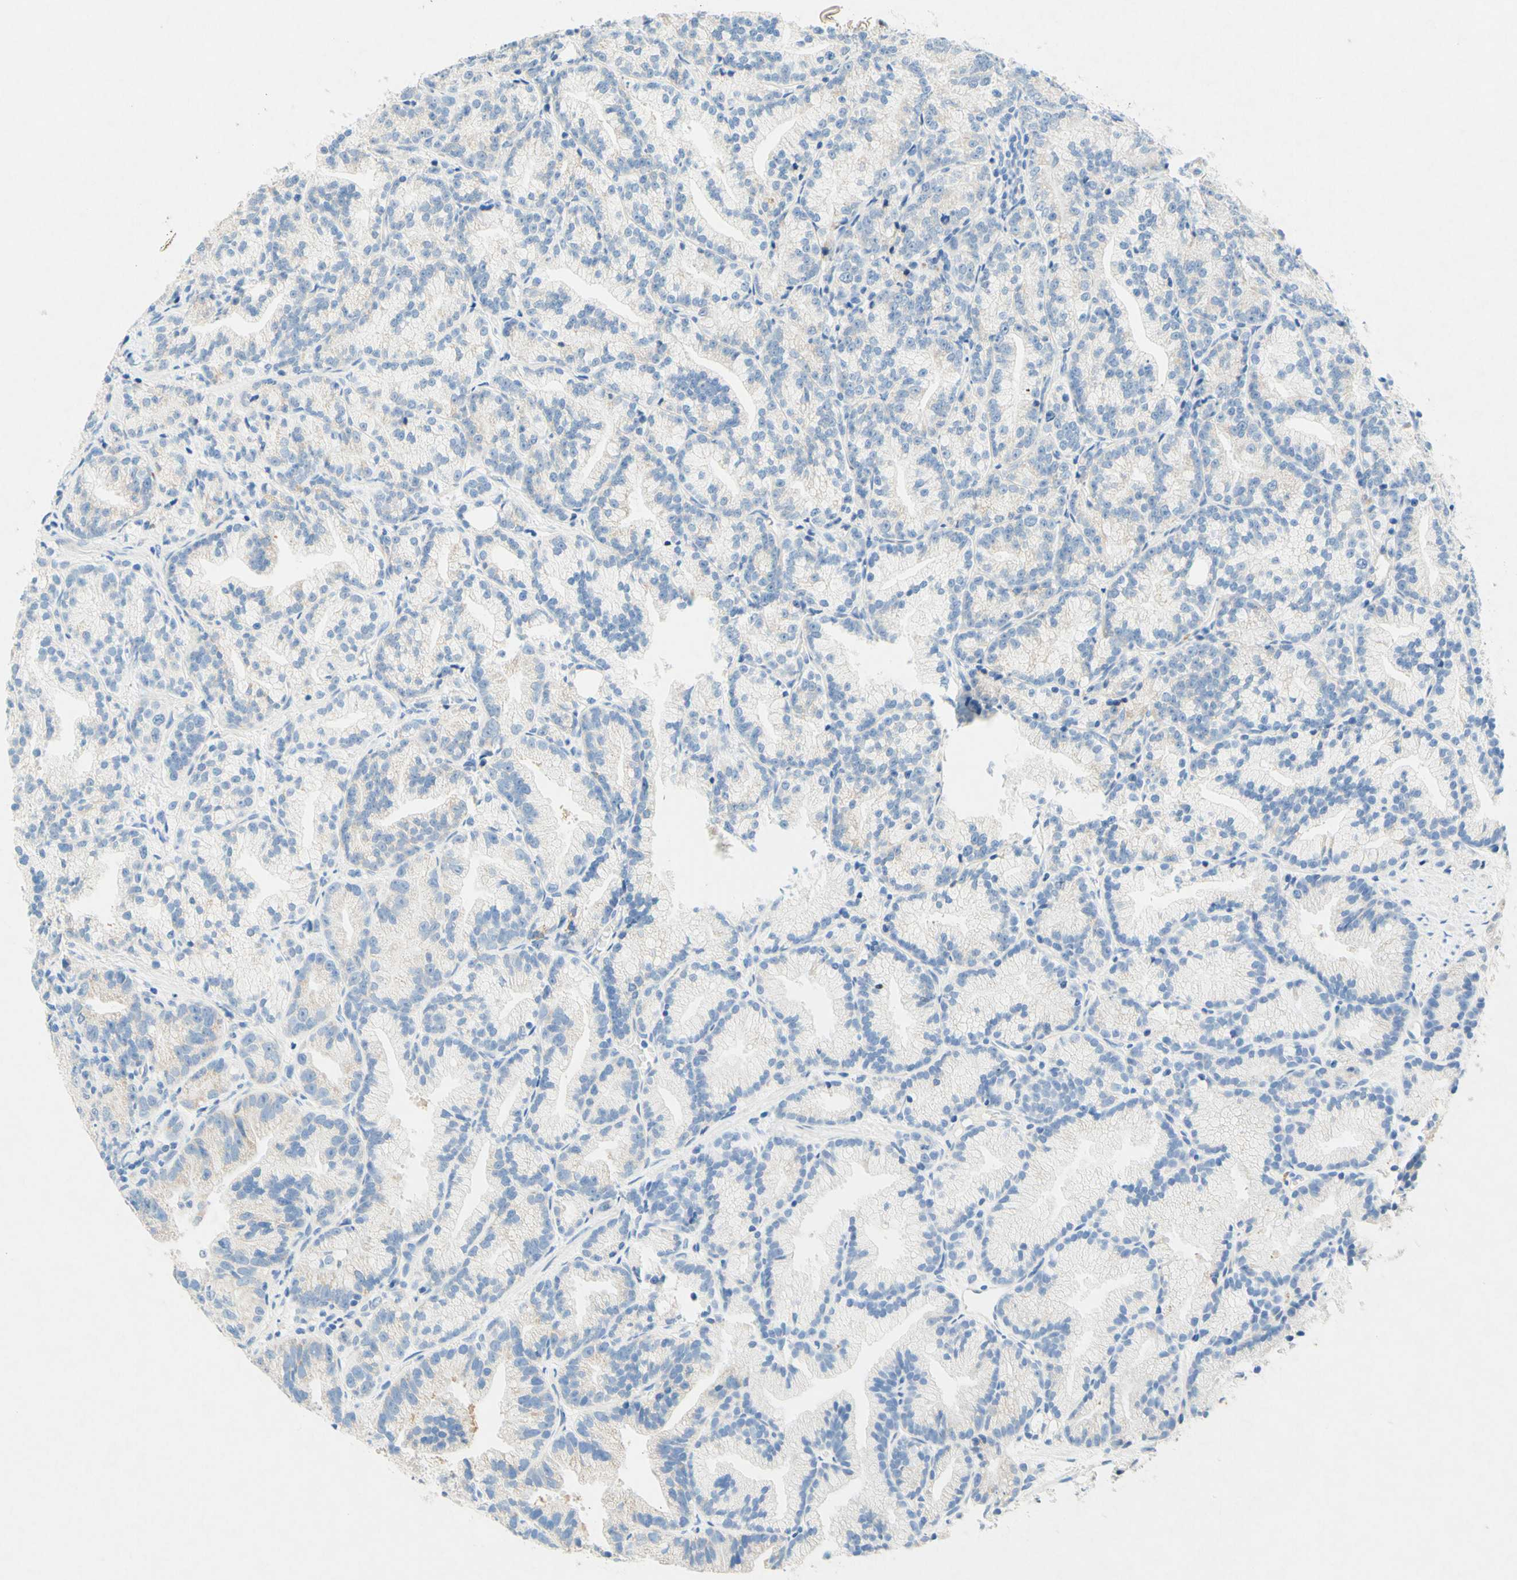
{"staining": {"intensity": "negative", "quantity": "none", "location": "none"}, "tissue": "prostate cancer", "cell_type": "Tumor cells", "image_type": "cancer", "snomed": [{"axis": "morphology", "description": "Adenocarcinoma, Low grade"}, {"axis": "topography", "description": "Prostate"}], "caption": "An immunohistochemistry image of prostate cancer (low-grade adenocarcinoma) is shown. There is no staining in tumor cells of prostate cancer (low-grade adenocarcinoma).", "gene": "SLC46A1", "patient": {"sex": "male", "age": 89}}